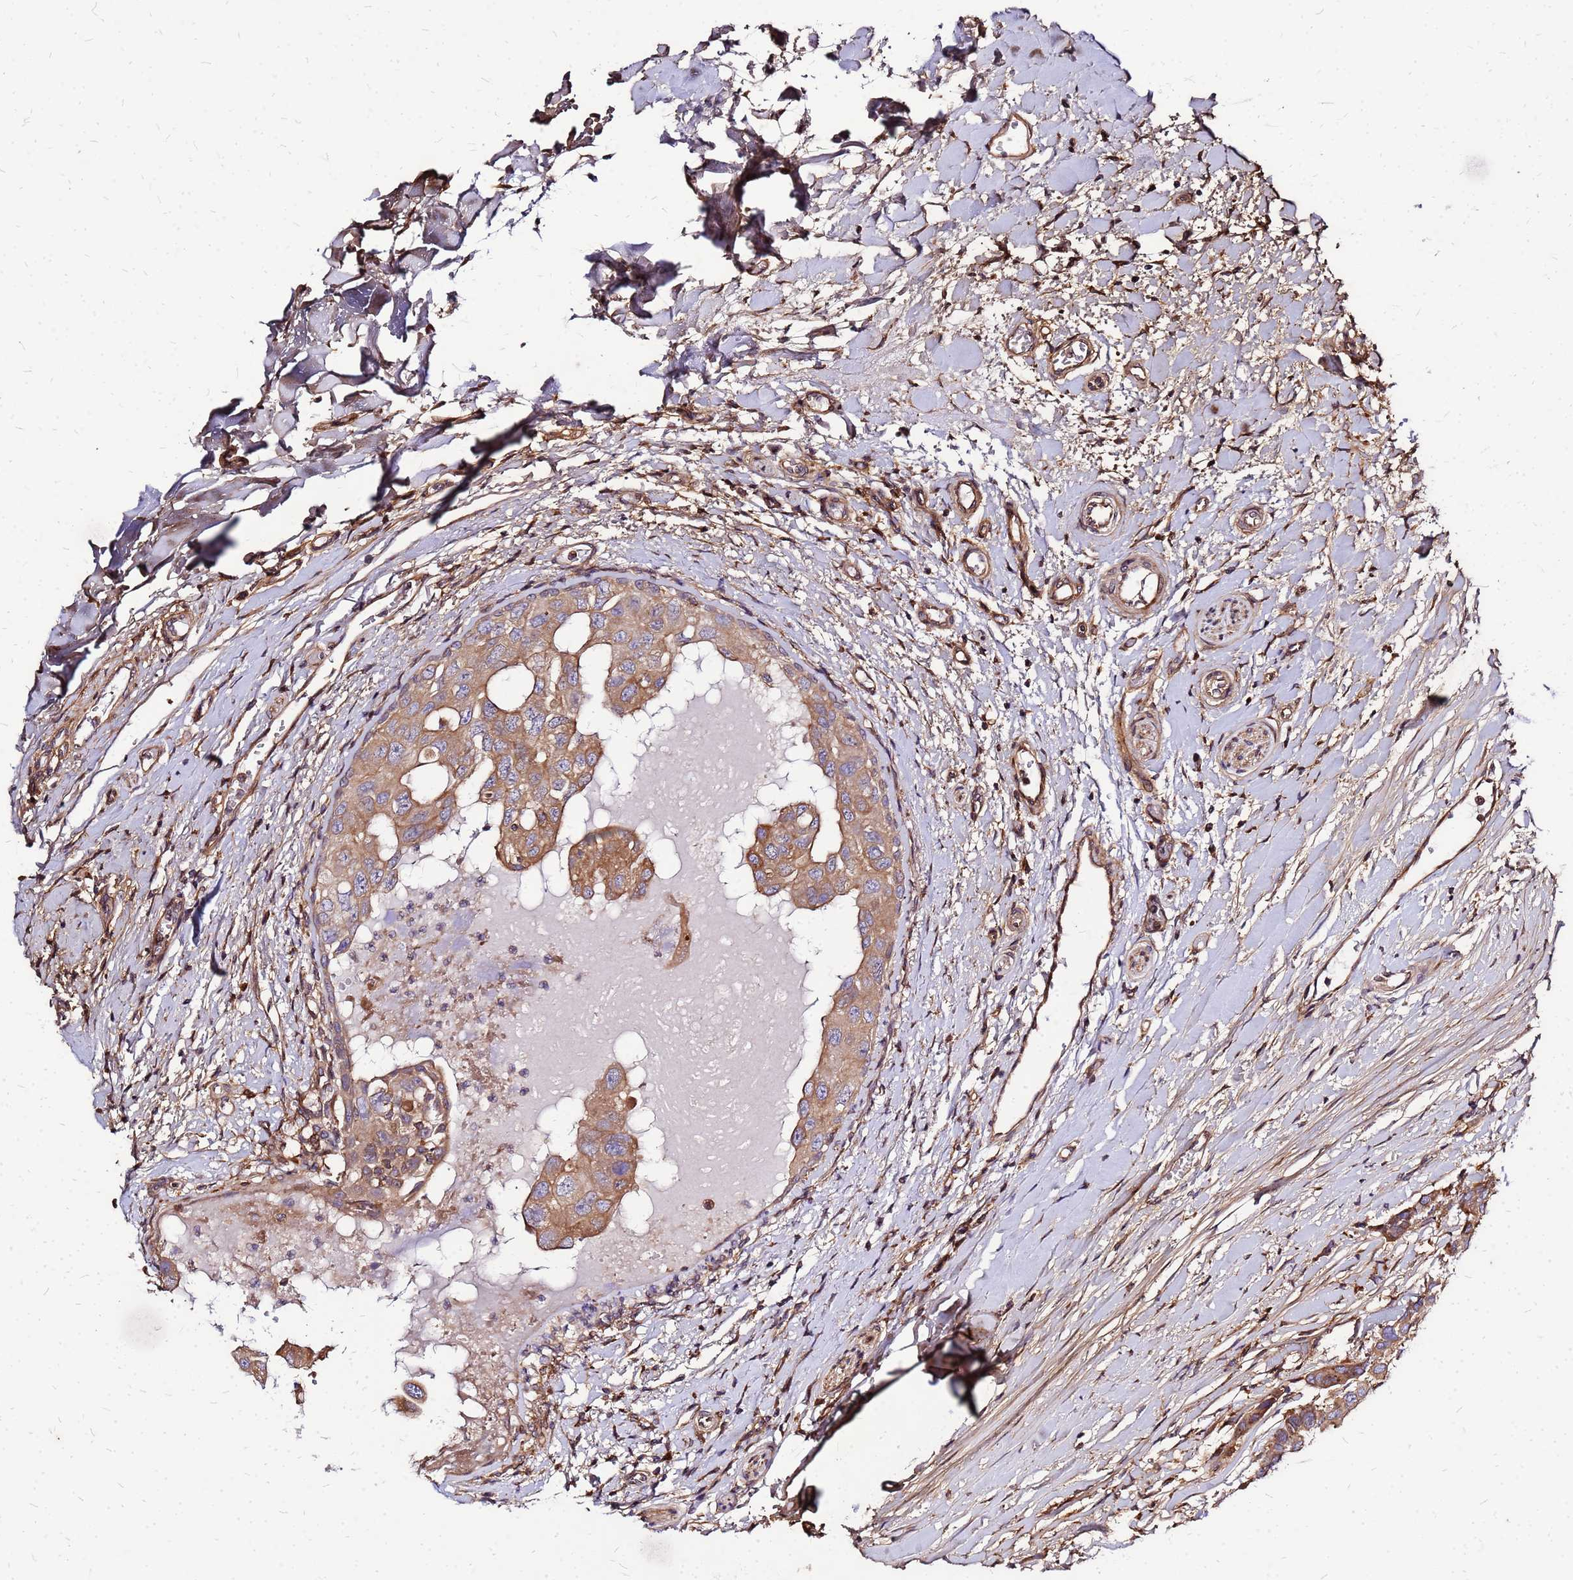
{"staining": {"intensity": "moderate", "quantity": ">75%", "location": "cytoplasmic/membranous"}, "tissue": "head and neck cancer", "cell_type": "Tumor cells", "image_type": "cancer", "snomed": [{"axis": "morphology", "description": "Adenocarcinoma, NOS"}, {"axis": "morphology", "description": "Adenocarcinoma, metastatic, NOS"}, {"axis": "topography", "description": "Head-Neck"}], "caption": "Head and neck adenocarcinoma stained for a protein (brown) exhibits moderate cytoplasmic/membranous positive expression in about >75% of tumor cells.", "gene": "CYBC1", "patient": {"sex": "male", "age": 75}}